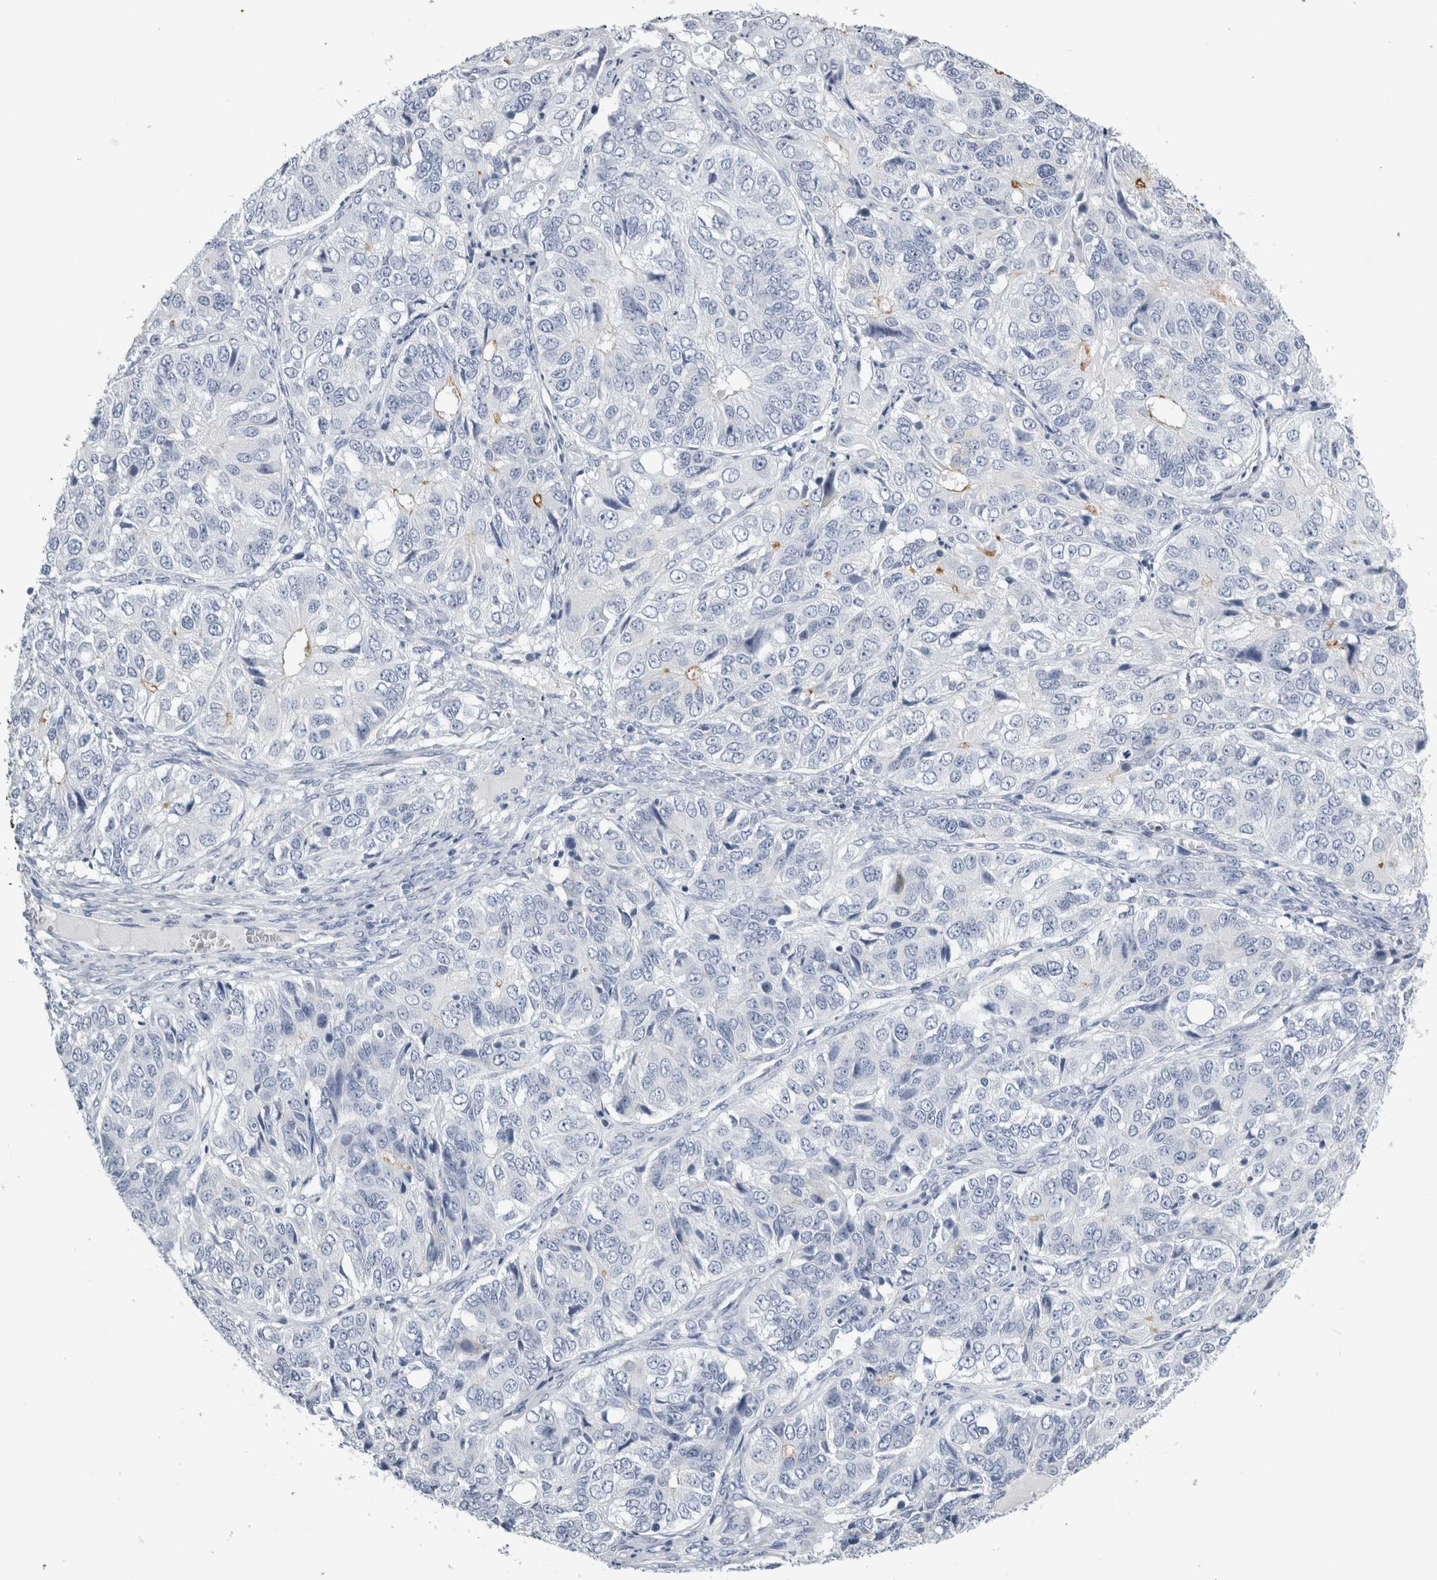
{"staining": {"intensity": "negative", "quantity": "none", "location": "none"}, "tissue": "ovarian cancer", "cell_type": "Tumor cells", "image_type": "cancer", "snomed": [{"axis": "morphology", "description": "Carcinoma, endometroid"}, {"axis": "topography", "description": "Ovary"}], "caption": "IHC micrograph of ovarian endometroid carcinoma stained for a protein (brown), which demonstrates no staining in tumor cells.", "gene": "ANKFY1", "patient": {"sex": "female", "age": 51}}